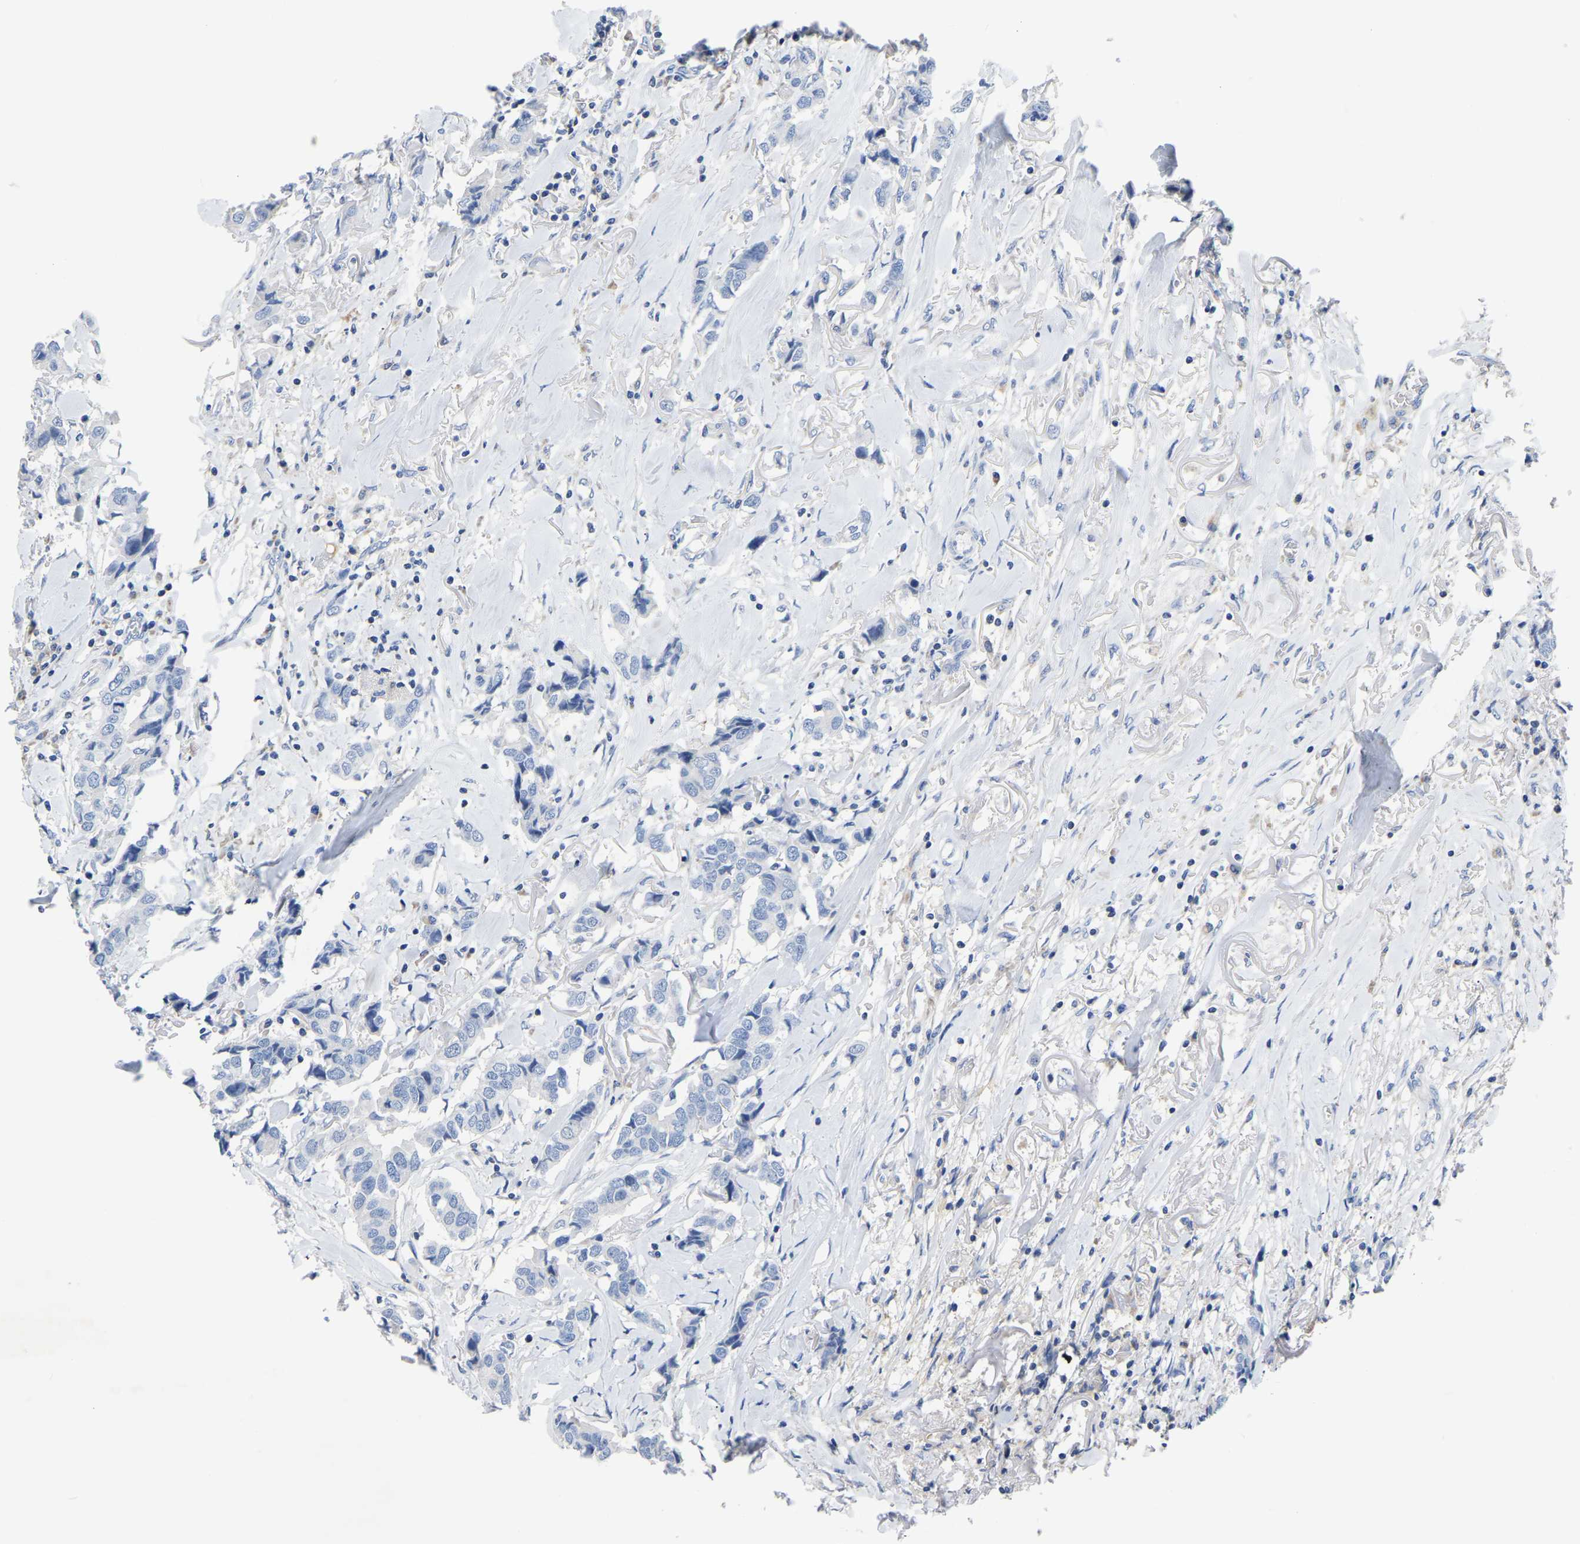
{"staining": {"intensity": "negative", "quantity": "none", "location": "none"}, "tissue": "breast cancer", "cell_type": "Tumor cells", "image_type": "cancer", "snomed": [{"axis": "morphology", "description": "Duct carcinoma"}, {"axis": "topography", "description": "Breast"}], "caption": "Immunohistochemistry (IHC) image of breast cancer stained for a protein (brown), which shows no expression in tumor cells.", "gene": "ETFA", "patient": {"sex": "female", "age": 80}}